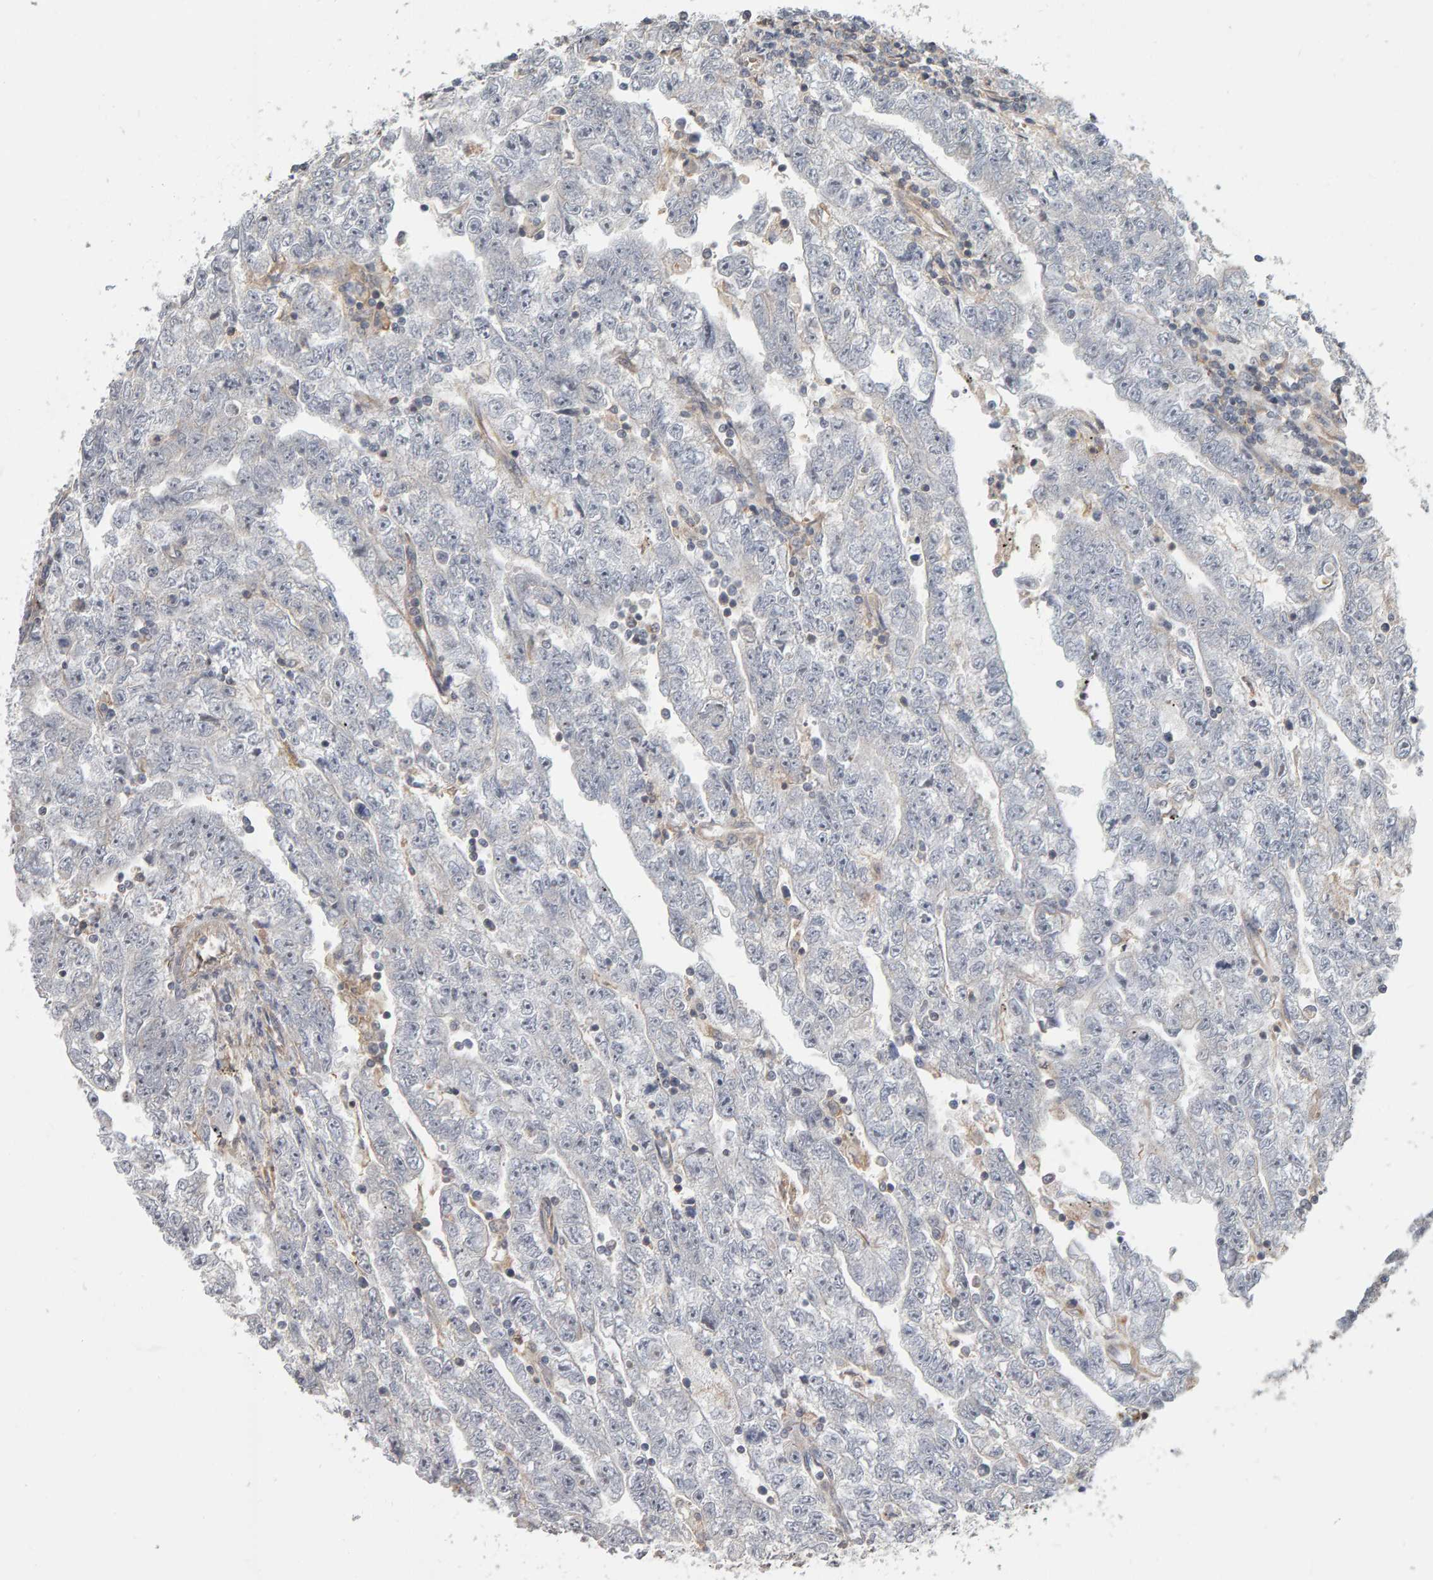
{"staining": {"intensity": "negative", "quantity": "none", "location": "none"}, "tissue": "testis cancer", "cell_type": "Tumor cells", "image_type": "cancer", "snomed": [{"axis": "morphology", "description": "Carcinoma, Embryonal, NOS"}, {"axis": "topography", "description": "Testis"}], "caption": "This is an immunohistochemistry histopathology image of testis cancer (embryonal carcinoma). There is no expression in tumor cells.", "gene": "C9orf72", "patient": {"sex": "male", "age": 25}}